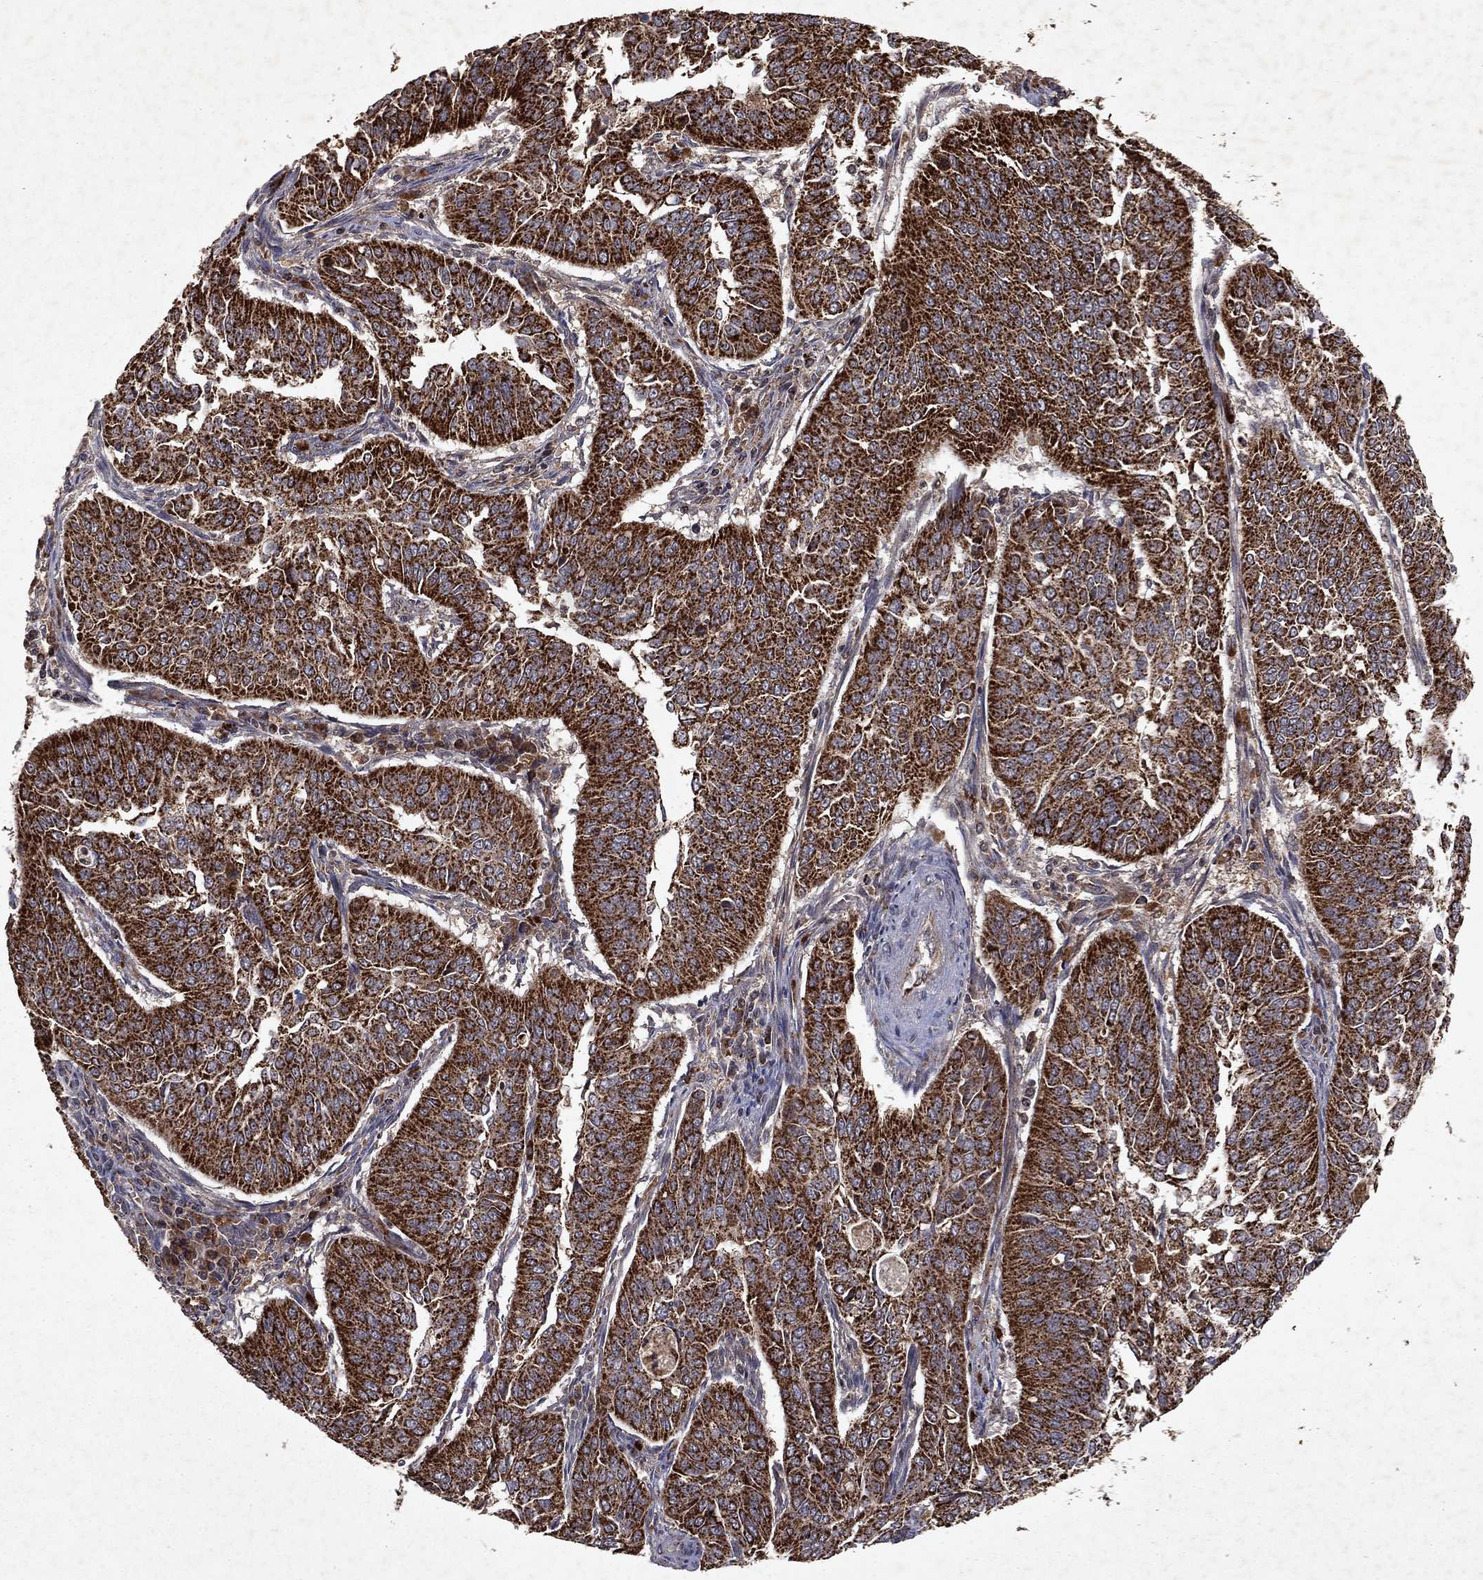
{"staining": {"intensity": "strong", "quantity": ">75%", "location": "cytoplasmic/membranous"}, "tissue": "cervical cancer", "cell_type": "Tumor cells", "image_type": "cancer", "snomed": [{"axis": "morphology", "description": "Normal tissue, NOS"}, {"axis": "morphology", "description": "Squamous cell carcinoma, NOS"}, {"axis": "topography", "description": "Cervix"}], "caption": "Immunohistochemistry (IHC) of cervical cancer shows high levels of strong cytoplasmic/membranous expression in approximately >75% of tumor cells. (DAB = brown stain, brightfield microscopy at high magnification).", "gene": "PYROXD2", "patient": {"sex": "female", "age": 39}}